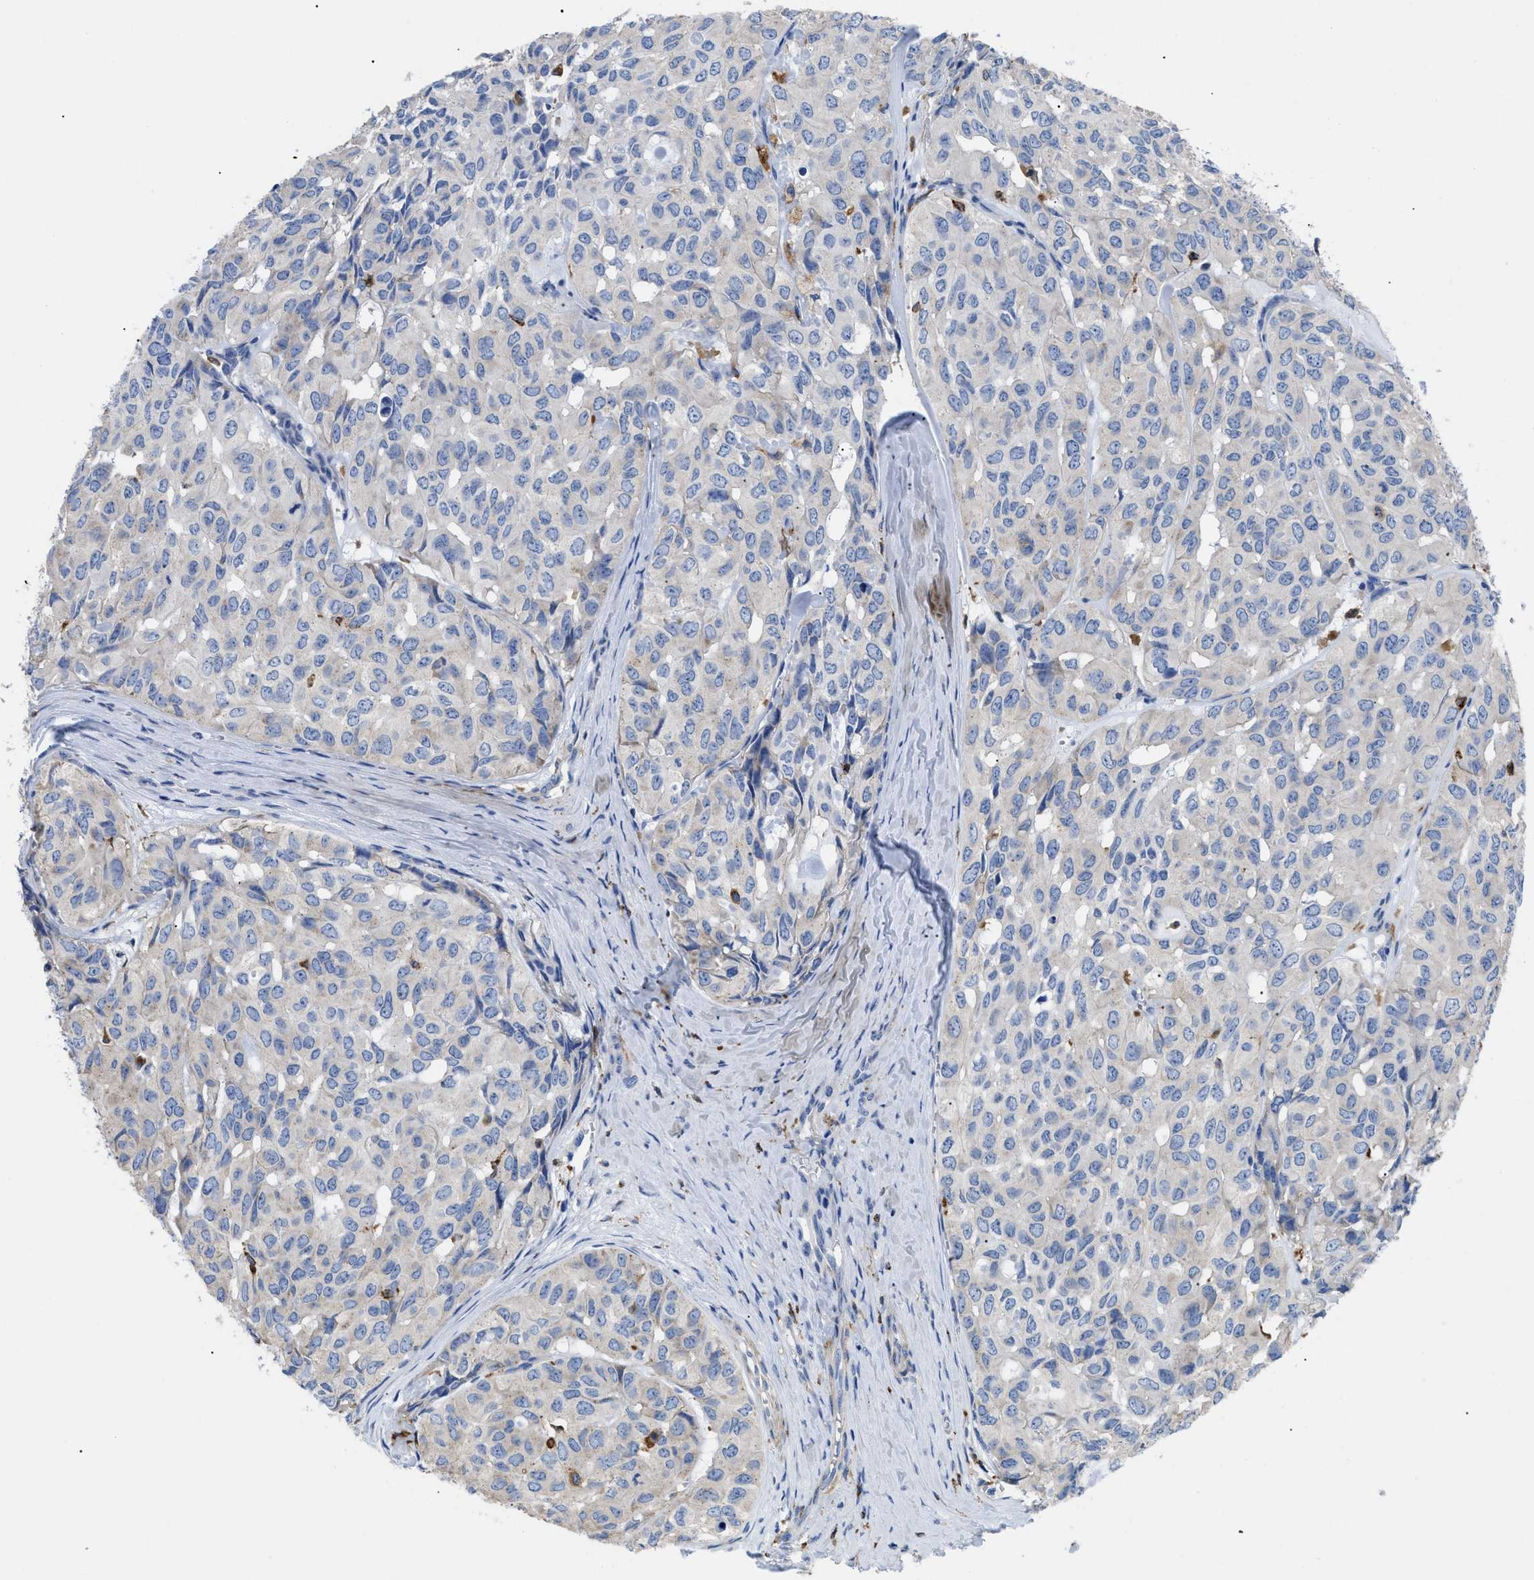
{"staining": {"intensity": "negative", "quantity": "none", "location": "none"}, "tissue": "head and neck cancer", "cell_type": "Tumor cells", "image_type": "cancer", "snomed": [{"axis": "morphology", "description": "Adenocarcinoma, NOS"}, {"axis": "topography", "description": "Salivary gland, NOS"}, {"axis": "topography", "description": "Head-Neck"}], "caption": "Head and neck cancer stained for a protein using immunohistochemistry (IHC) displays no staining tumor cells.", "gene": "HLA-DPA1", "patient": {"sex": "female", "age": 76}}